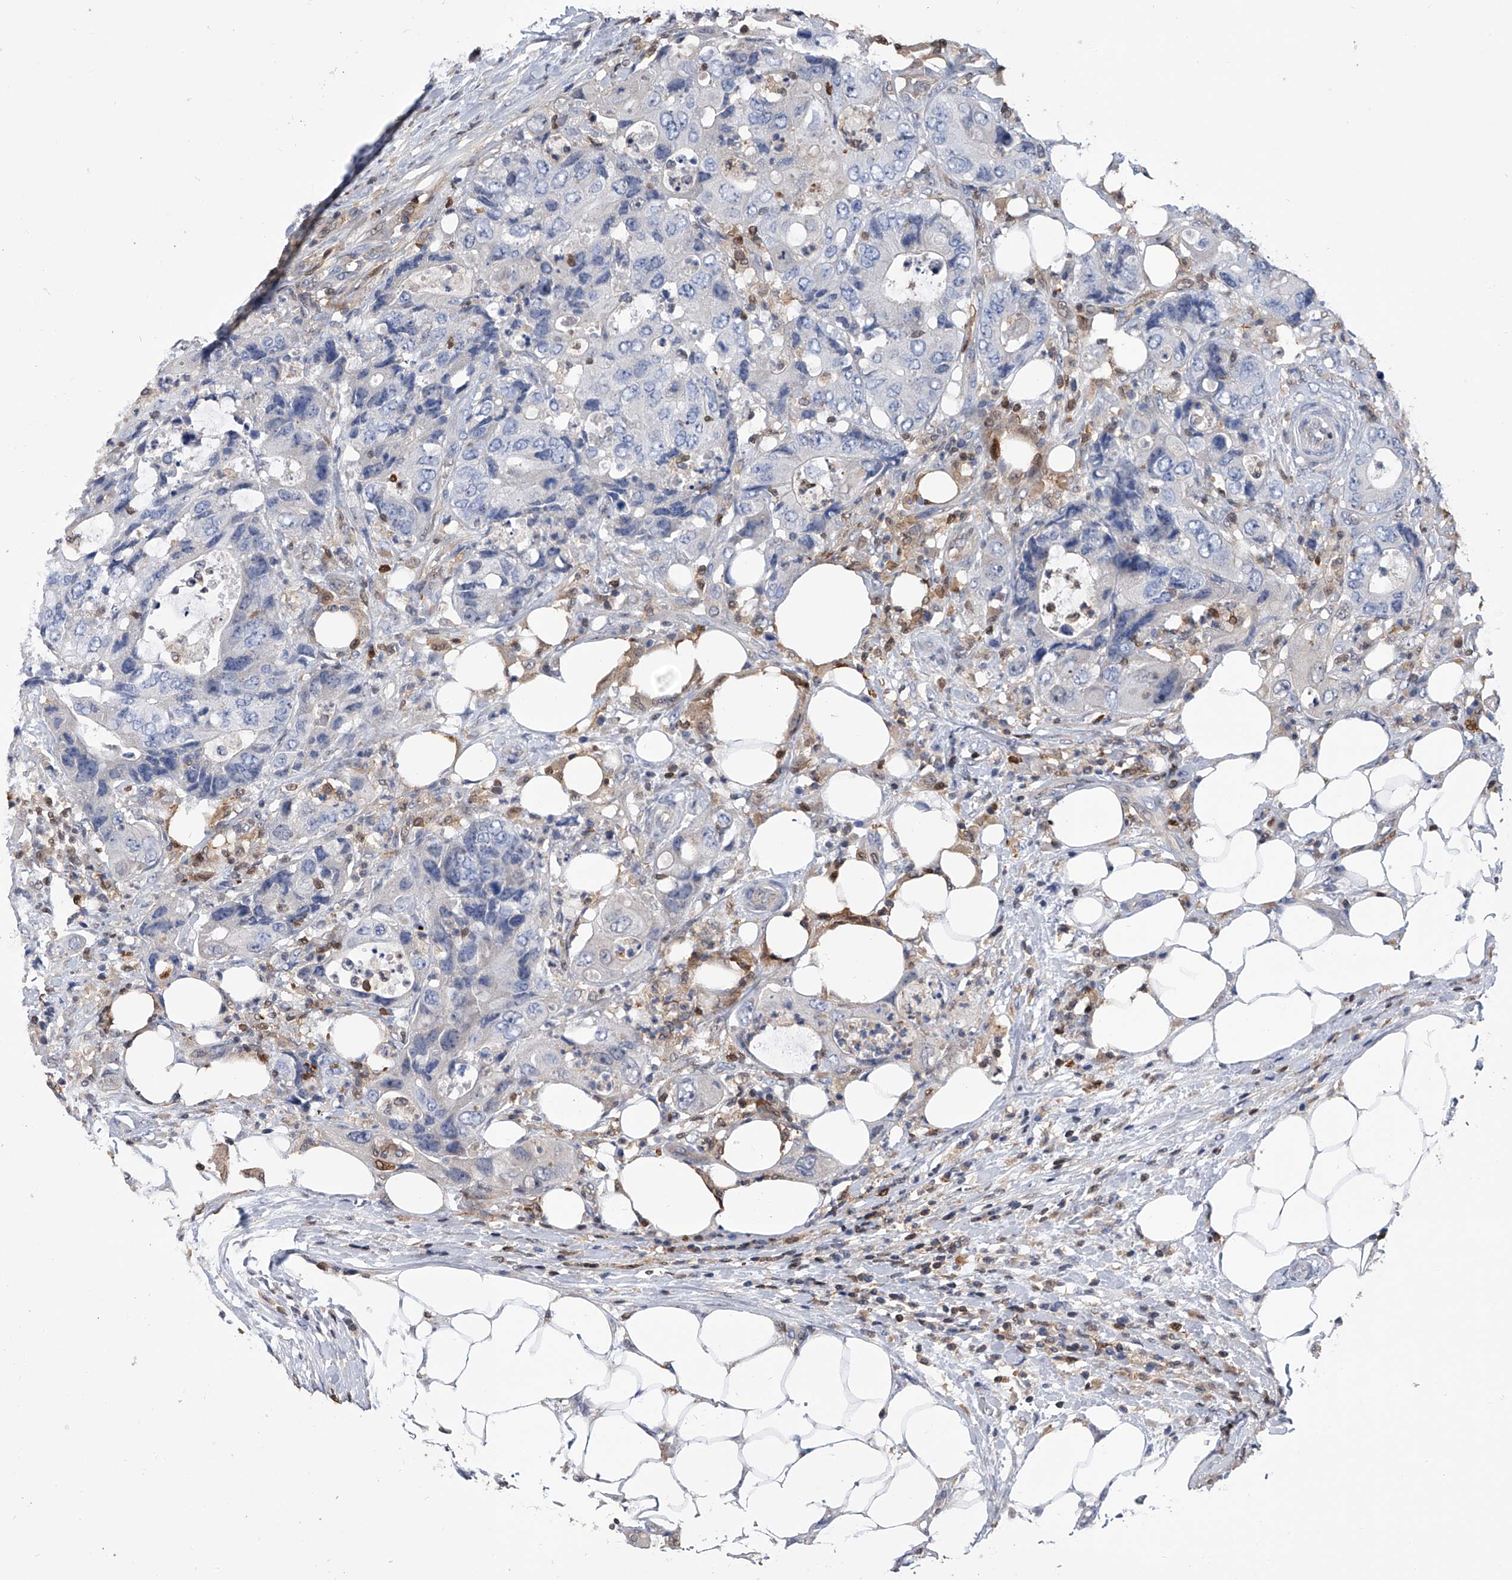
{"staining": {"intensity": "negative", "quantity": "none", "location": "none"}, "tissue": "colorectal cancer", "cell_type": "Tumor cells", "image_type": "cancer", "snomed": [{"axis": "morphology", "description": "Adenocarcinoma, NOS"}, {"axis": "topography", "description": "Colon"}], "caption": "Colorectal adenocarcinoma was stained to show a protein in brown. There is no significant staining in tumor cells. (DAB (3,3'-diaminobenzidine) immunohistochemistry (IHC) visualized using brightfield microscopy, high magnification).", "gene": "SERPINB9", "patient": {"sex": "male", "age": 71}}